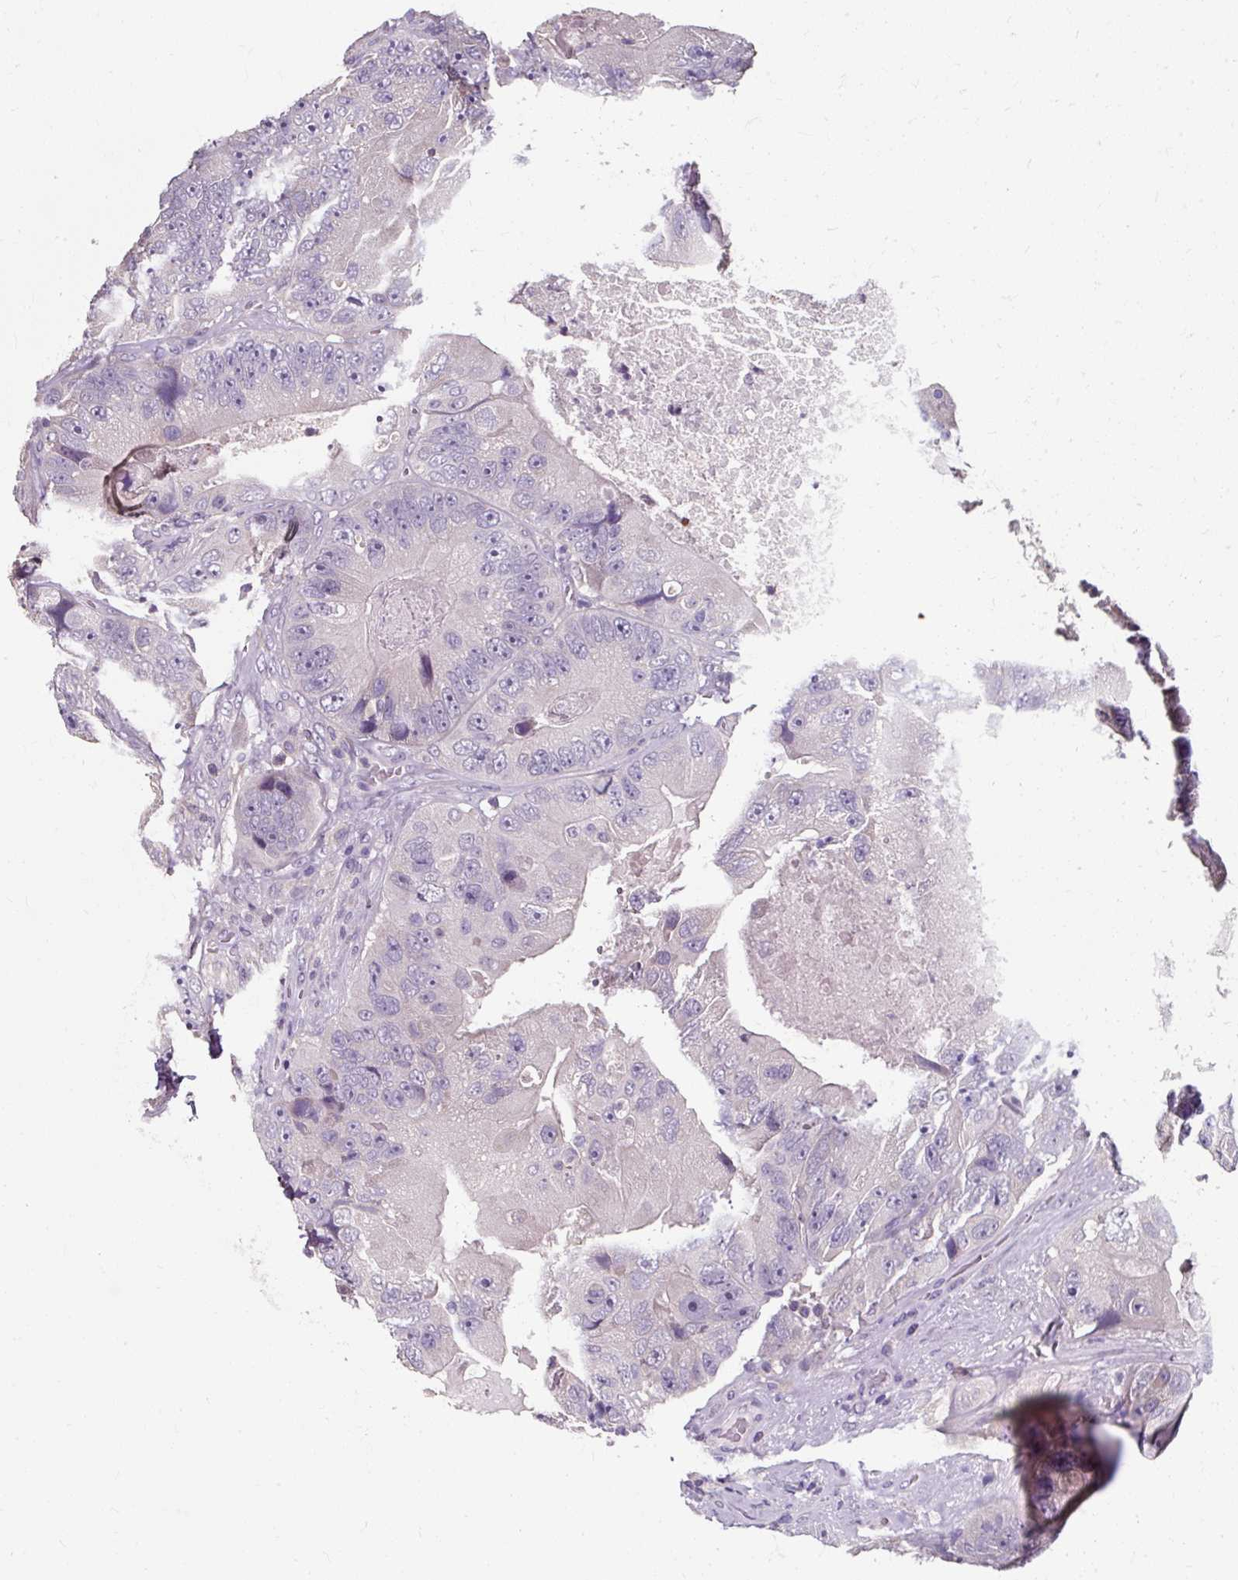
{"staining": {"intensity": "negative", "quantity": "none", "location": "none"}, "tissue": "colorectal cancer", "cell_type": "Tumor cells", "image_type": "cancer", "snomed": [{"axis": "morphology", "description": "Adenocarcinoma, NOS"}, {"axis": "topography", "description": "Colon"}], "caption": "Colorectal cancer was stained to show a protein in brown. There is no significant positivity in tumor cells.", "gene": "KLHL24", "patient": {"sex": "female", "age": 86}}